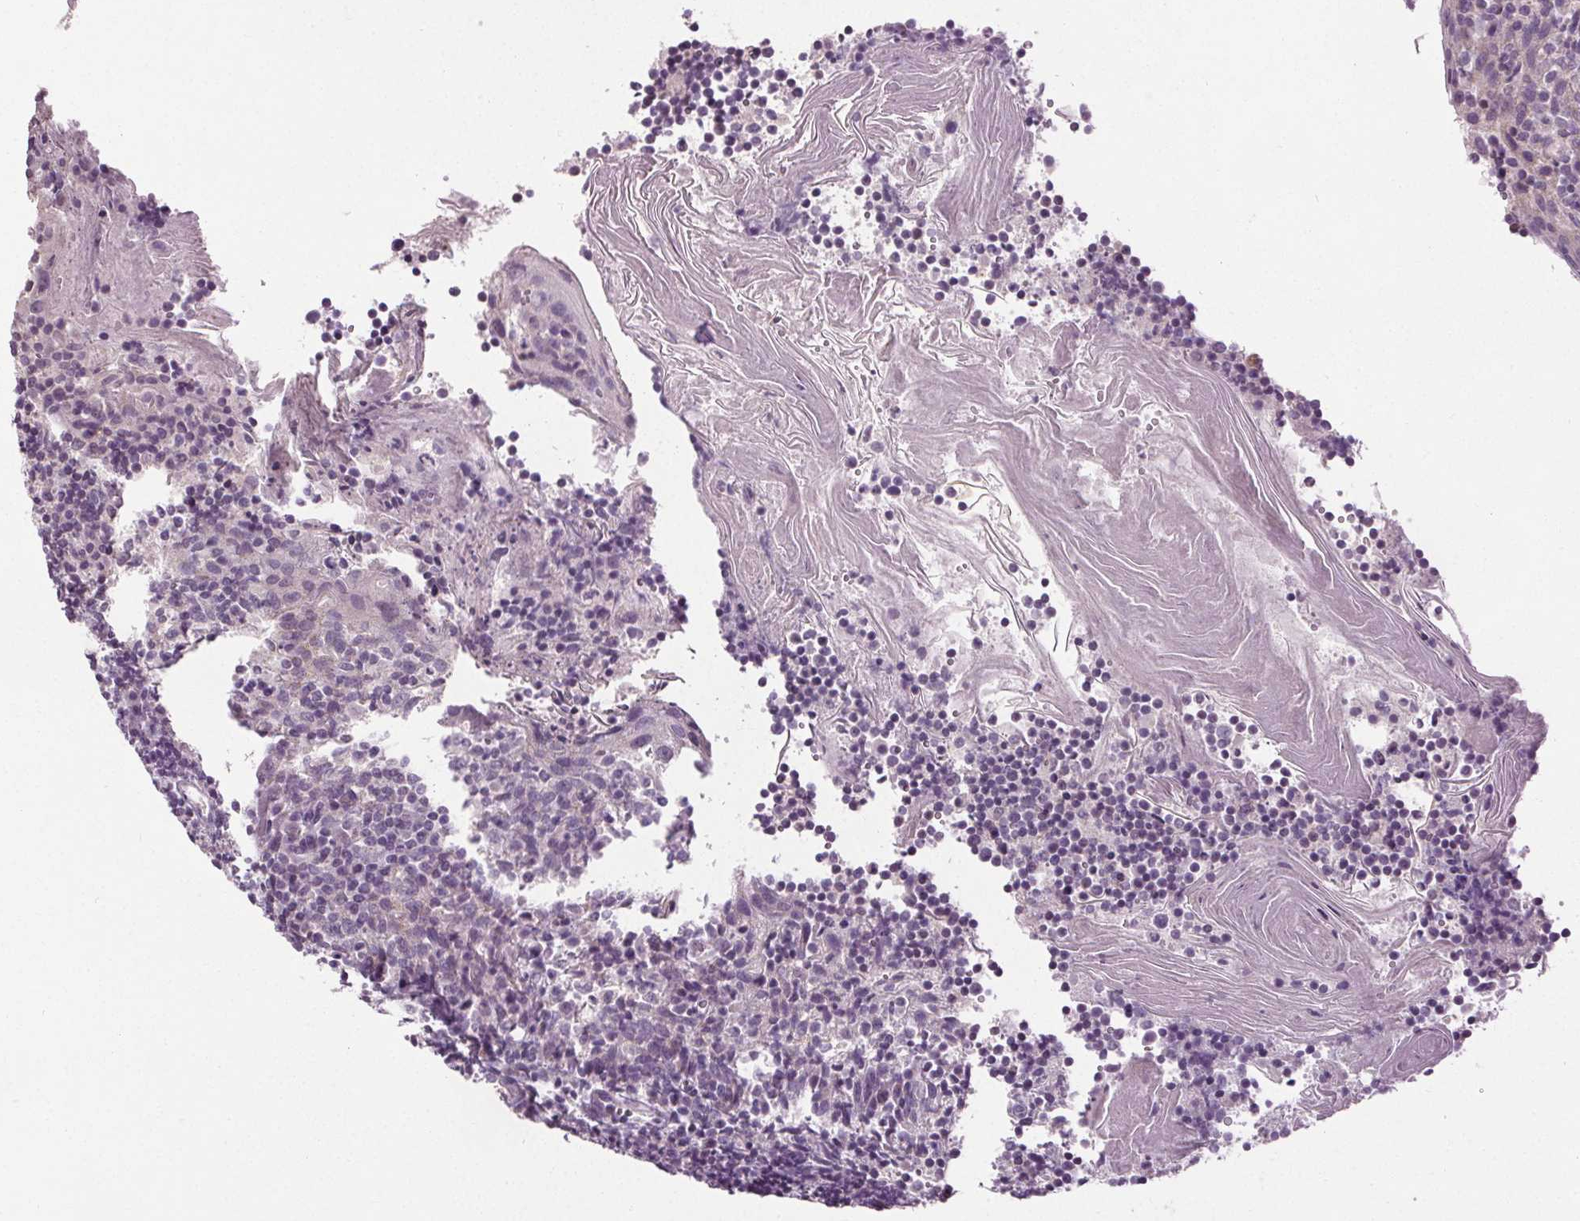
{"staining": {"intensity": "negative", "quantity": "none", "location": "none"}, "tissue": "tonsil", "cell_type": "Germinal center cells", "image_type": "normal", "snomed": [{"axis": "morphology", "description": "Normal tissue, NOS"}, {"axis": "topography", "description": "Tonsil"}], "caption": "A micrograph of tonsil stained for a protein demonstrates no brown staining in germinal center cells.", "gene": "SLC2A9", "patient": {"sex": "female", "age": 10}}